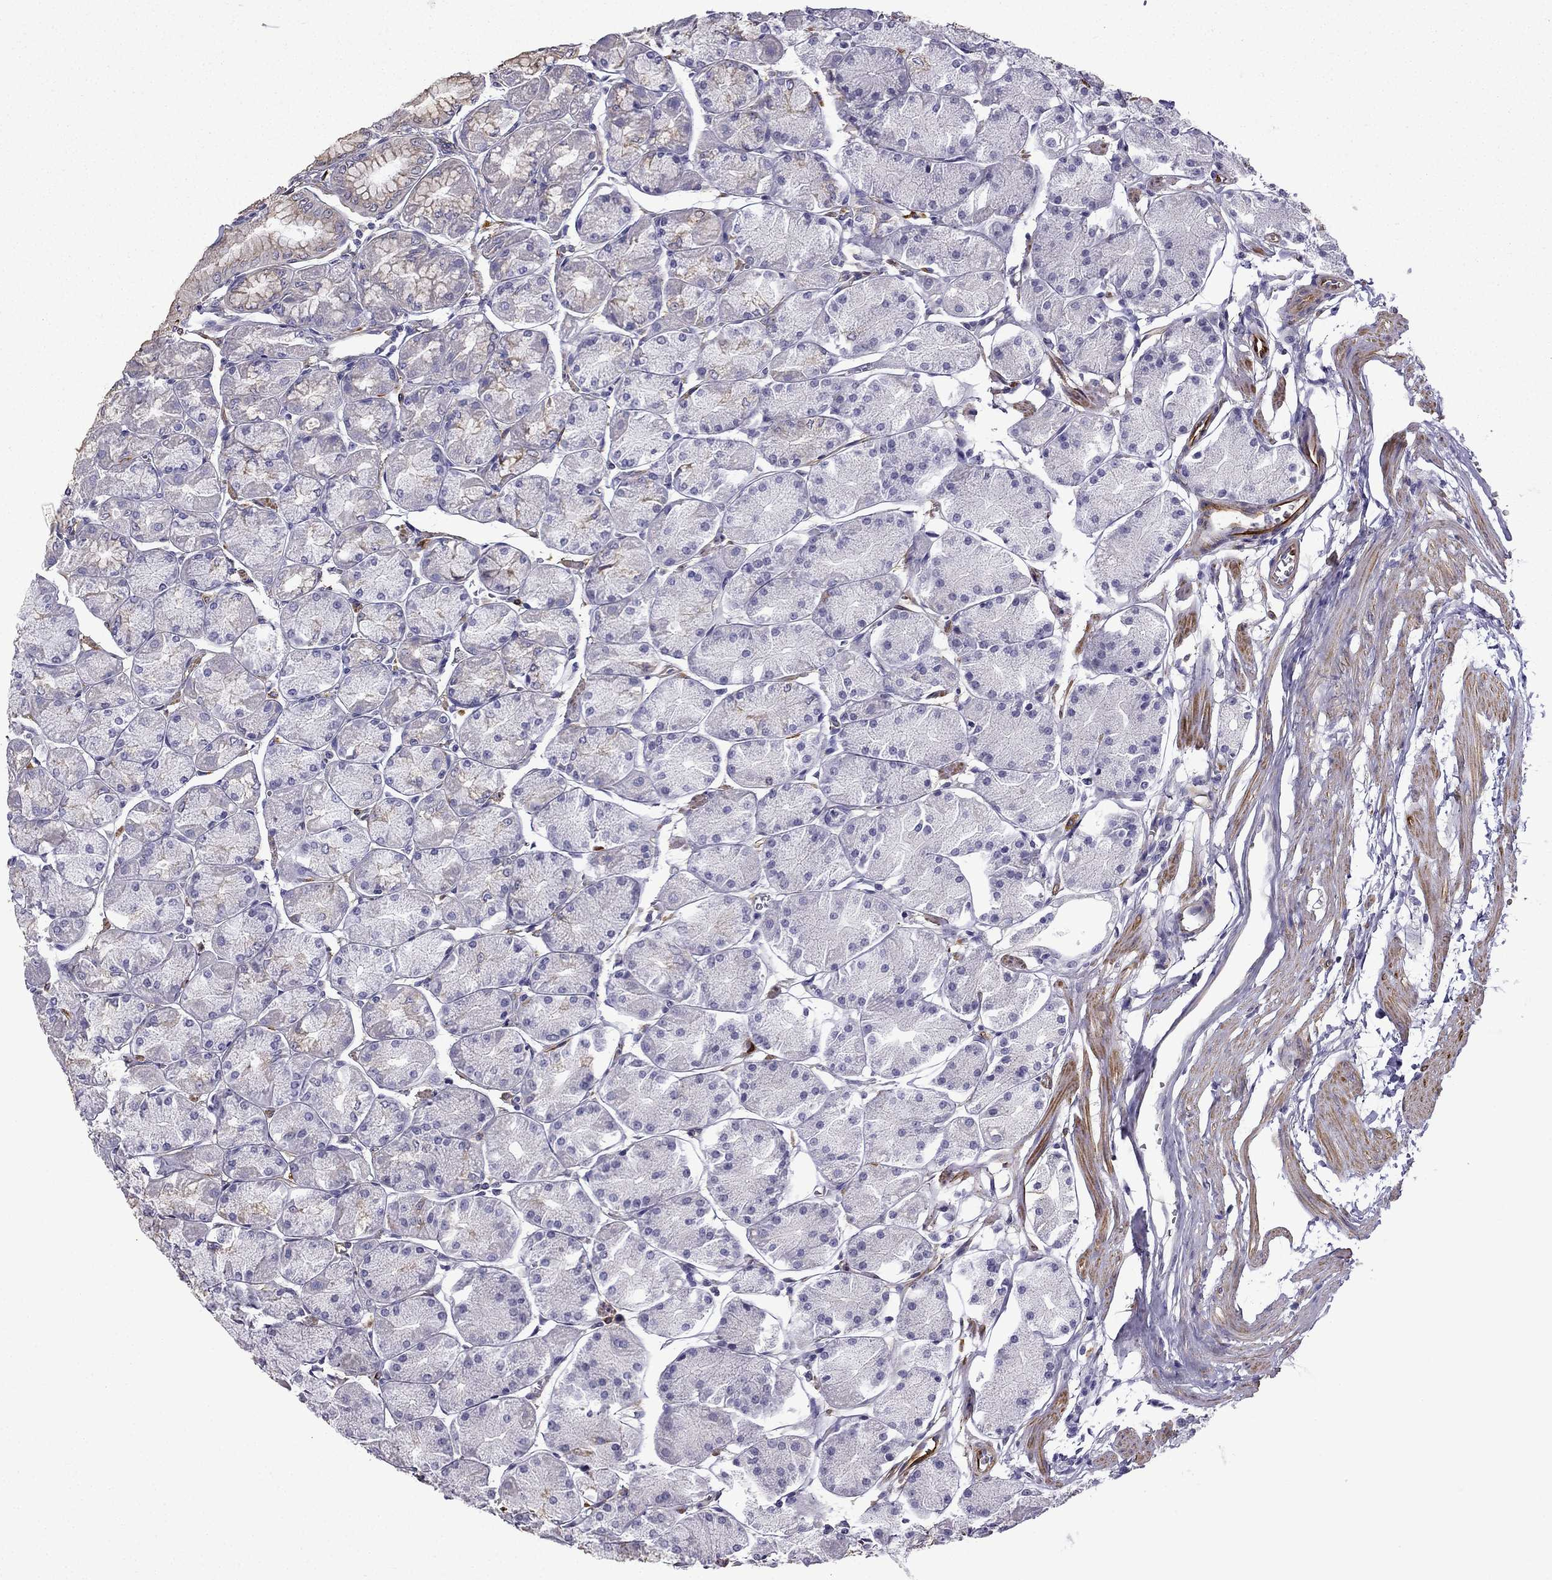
{"staining": {"intensity": "negative", "quantity": "none", "location": "none"}, "tissue": "stomach", "cell_type": "Glandular cells", "image_type": "normal", "snomed": [{"axis": "morphology", "description": "Normal tissue, NOS"}, {"axis": "topography", "description": "Stomach, upper"}], "caption": "An immunohistochemistry (IHC) image of unremarkable stomach is shown. There is no staining in glandular cells of stomach. (DAB immunohistochemistry with hematoxylin counter stain).", "gene": "MAP4", "patient": {"sex": "male", "age": 60}}